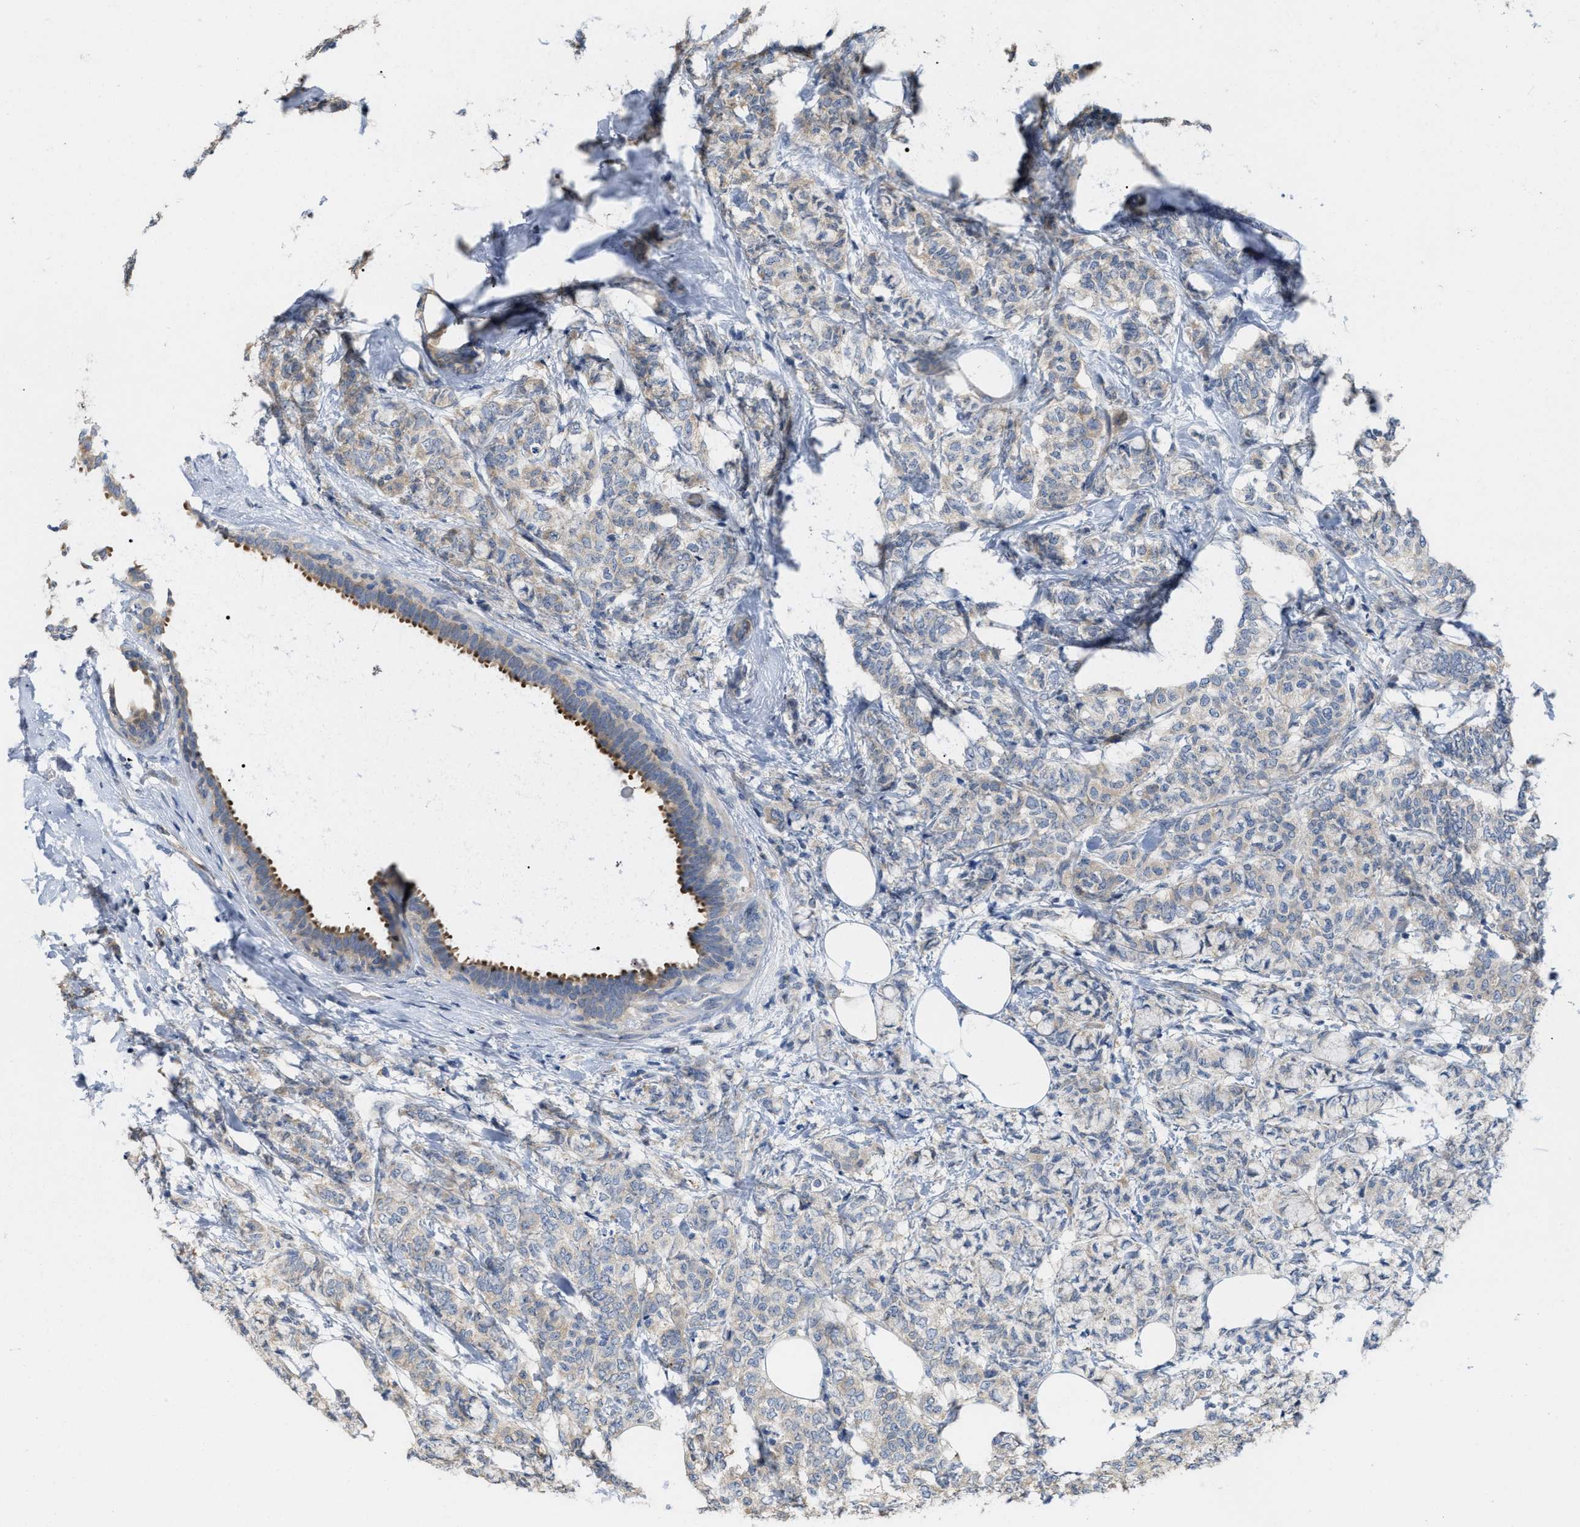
{"staining": {"intensity": "moderate", "quantity": "<25%", "location": "cytoplasmic/membranous"}, "tissue": "breast cancer", "cell_type": "Tumor cells", "image_type": "cancer", "snomed": [{"axis": "morphology", "description": "Lobular carcinoma"}, {"axis": "topography", "description": "Breast"}], "caption": "Immunohistochemistry staining of breast lobular carcinoma, which reveals low levels of moderate cytoplasmic/membranous staining in approximately <25% of tumor cells indicating moderate cytoplasmic/membranous protein positivity. The staining was performed using DAB (brown) for protein detection and nuclei were counterstained in hematoxylin (blue).", "gene": "CSNK1A1", "patient": {"sex": "female", "age": 60}}